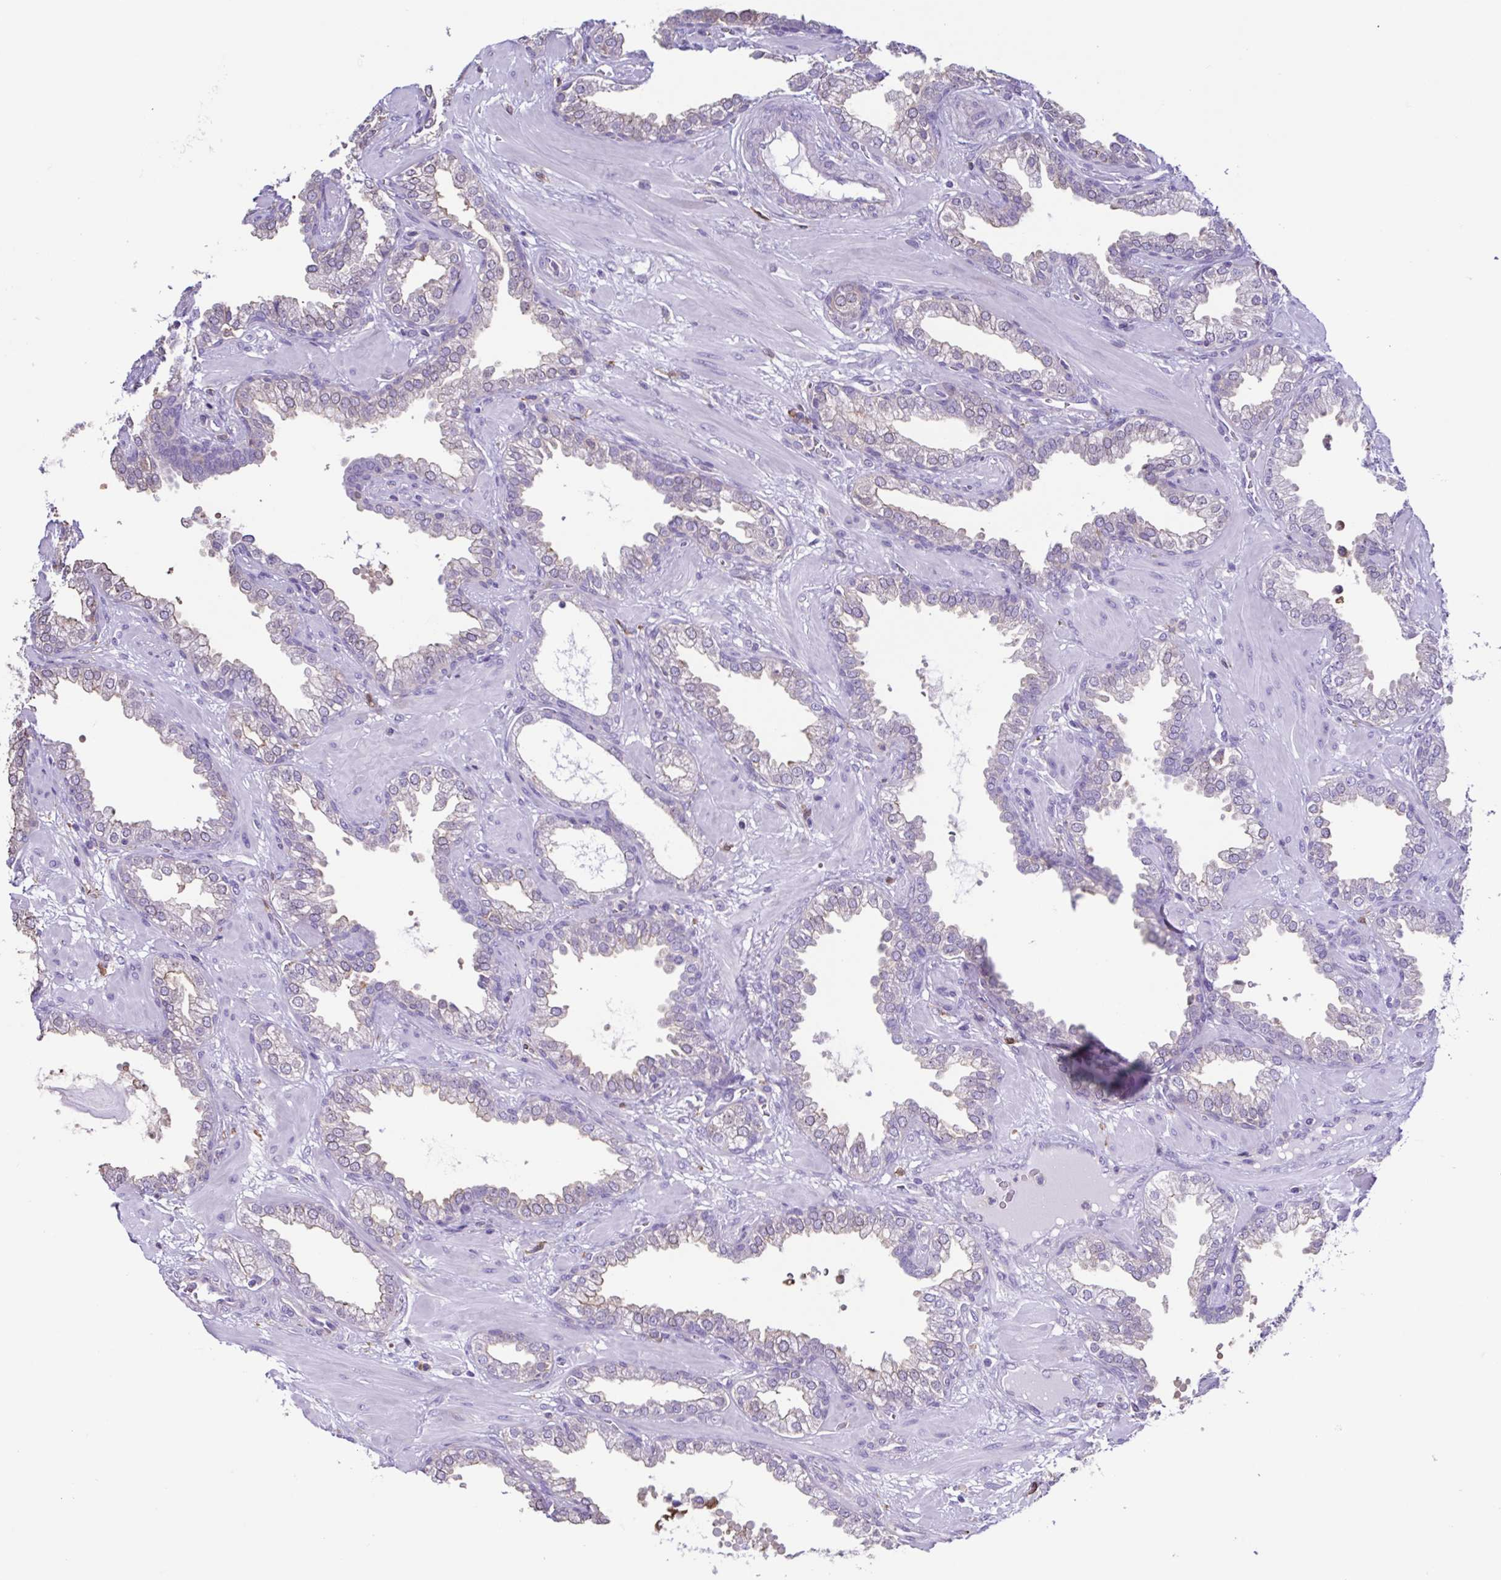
{"staining": {"intensity": "weak", "quantity": "25%-75%", "location": "cytoplasmic/membranous"}, "tissue": "prostate cancer", "cell_type": "Tumor cells", "image_type": "cancer", "snomed": [{"axis": "morphology", "description": "Adenocarcinoma, High grade"}, {"axis": "topography", "description": "Prostate"}], "caption": "A brown stain highlights weak cytoplasmic/membranous staining of a protein in adenocarcinoma (high-grade) (prostate) tumor cells.", "gene": "ANXA10", "patient": {"sex": "male", "age": 60}}